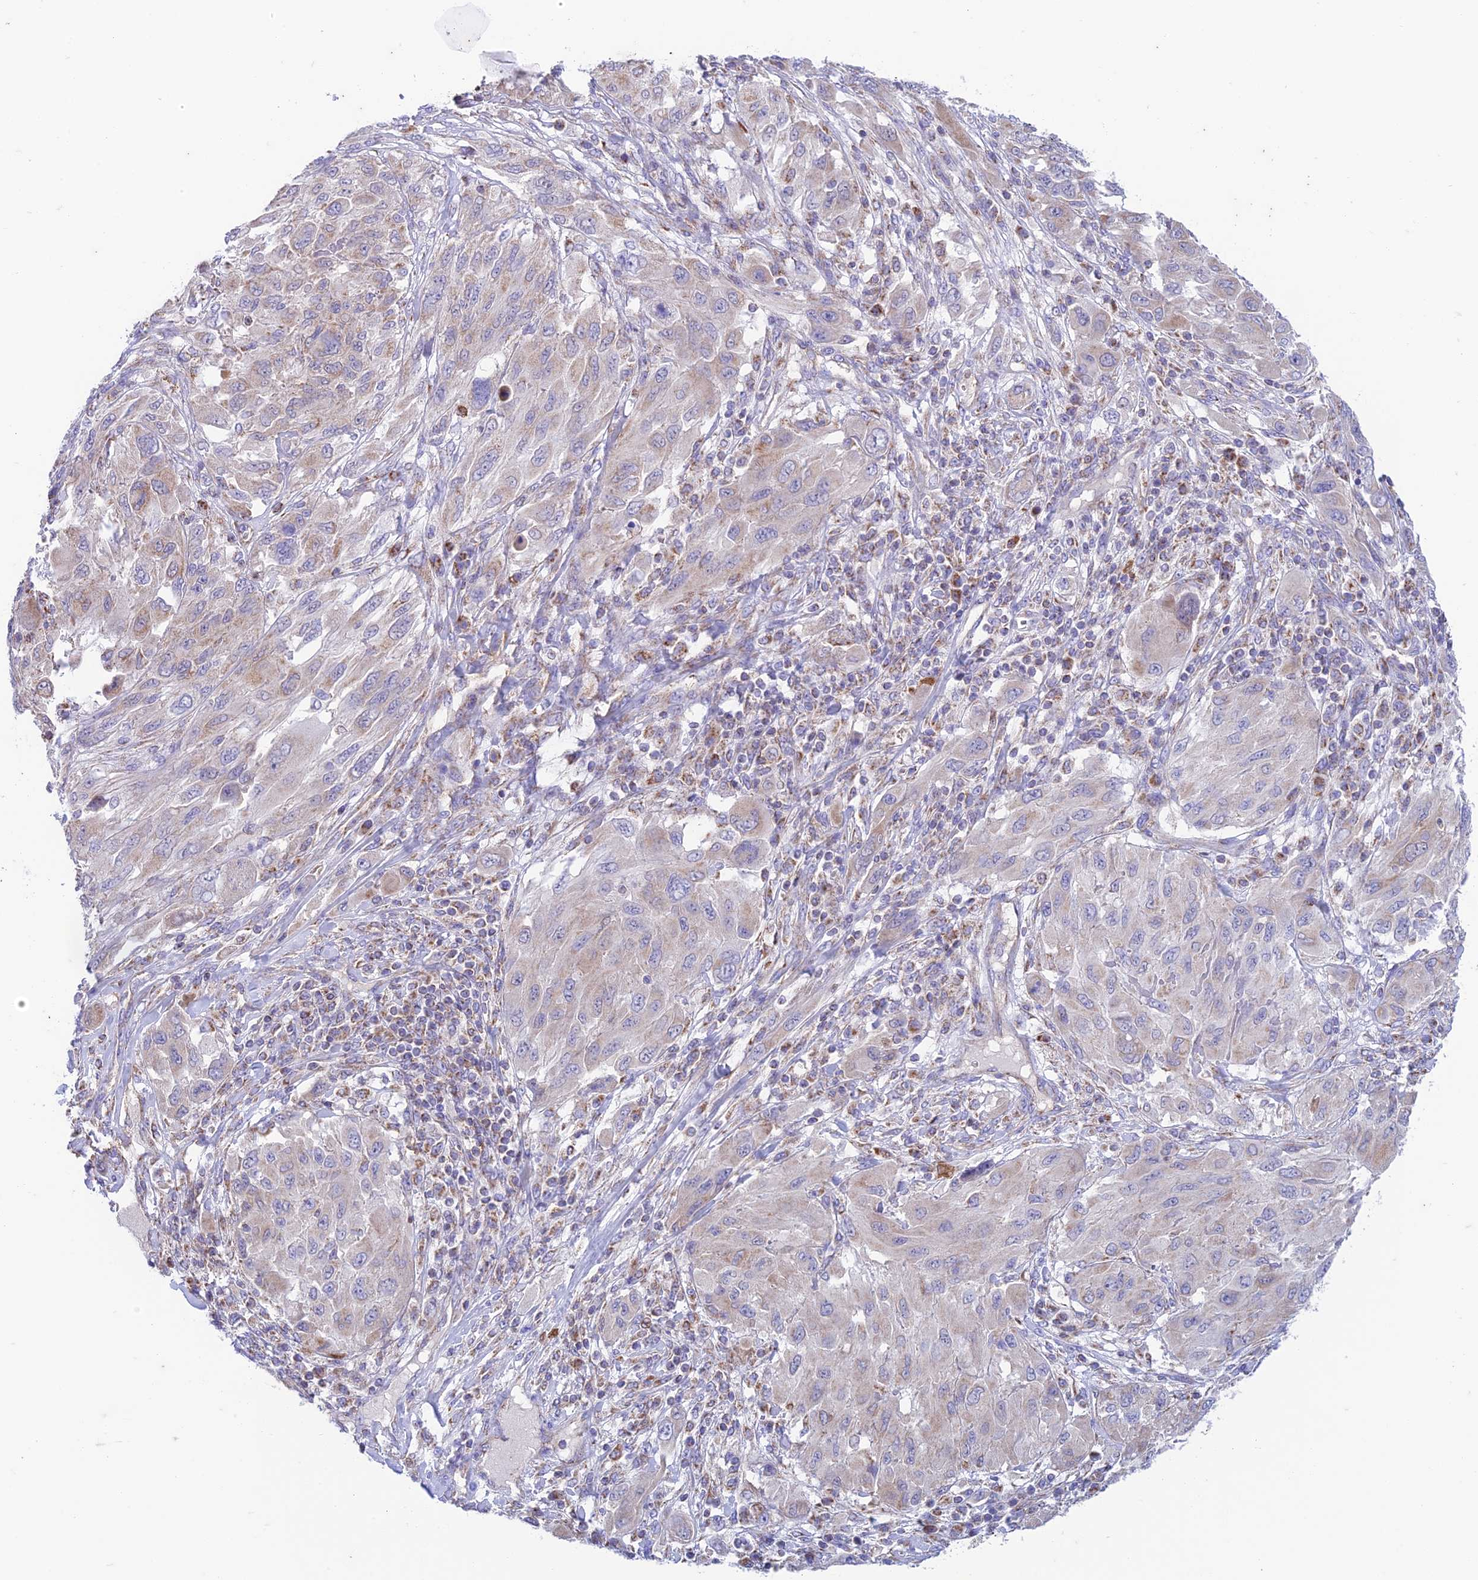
{"staining": {"intensity": "weak", "quantity": "<25%", "location": "cytoplasmic/membranous"}, "tissue": "melanoma", "cell_type": "Tumor cells", "image_type": "cancer", "snomed": [{"axis": "morphology", "description": "Malignant melanoma, NOS"}, {"axis": "topography", "description": "Skin"}], "caption": "Tumor cells show no significant staining in melanoma.", "gene": "ZNF181", "patient": {"sex": "female", "age": 91}}